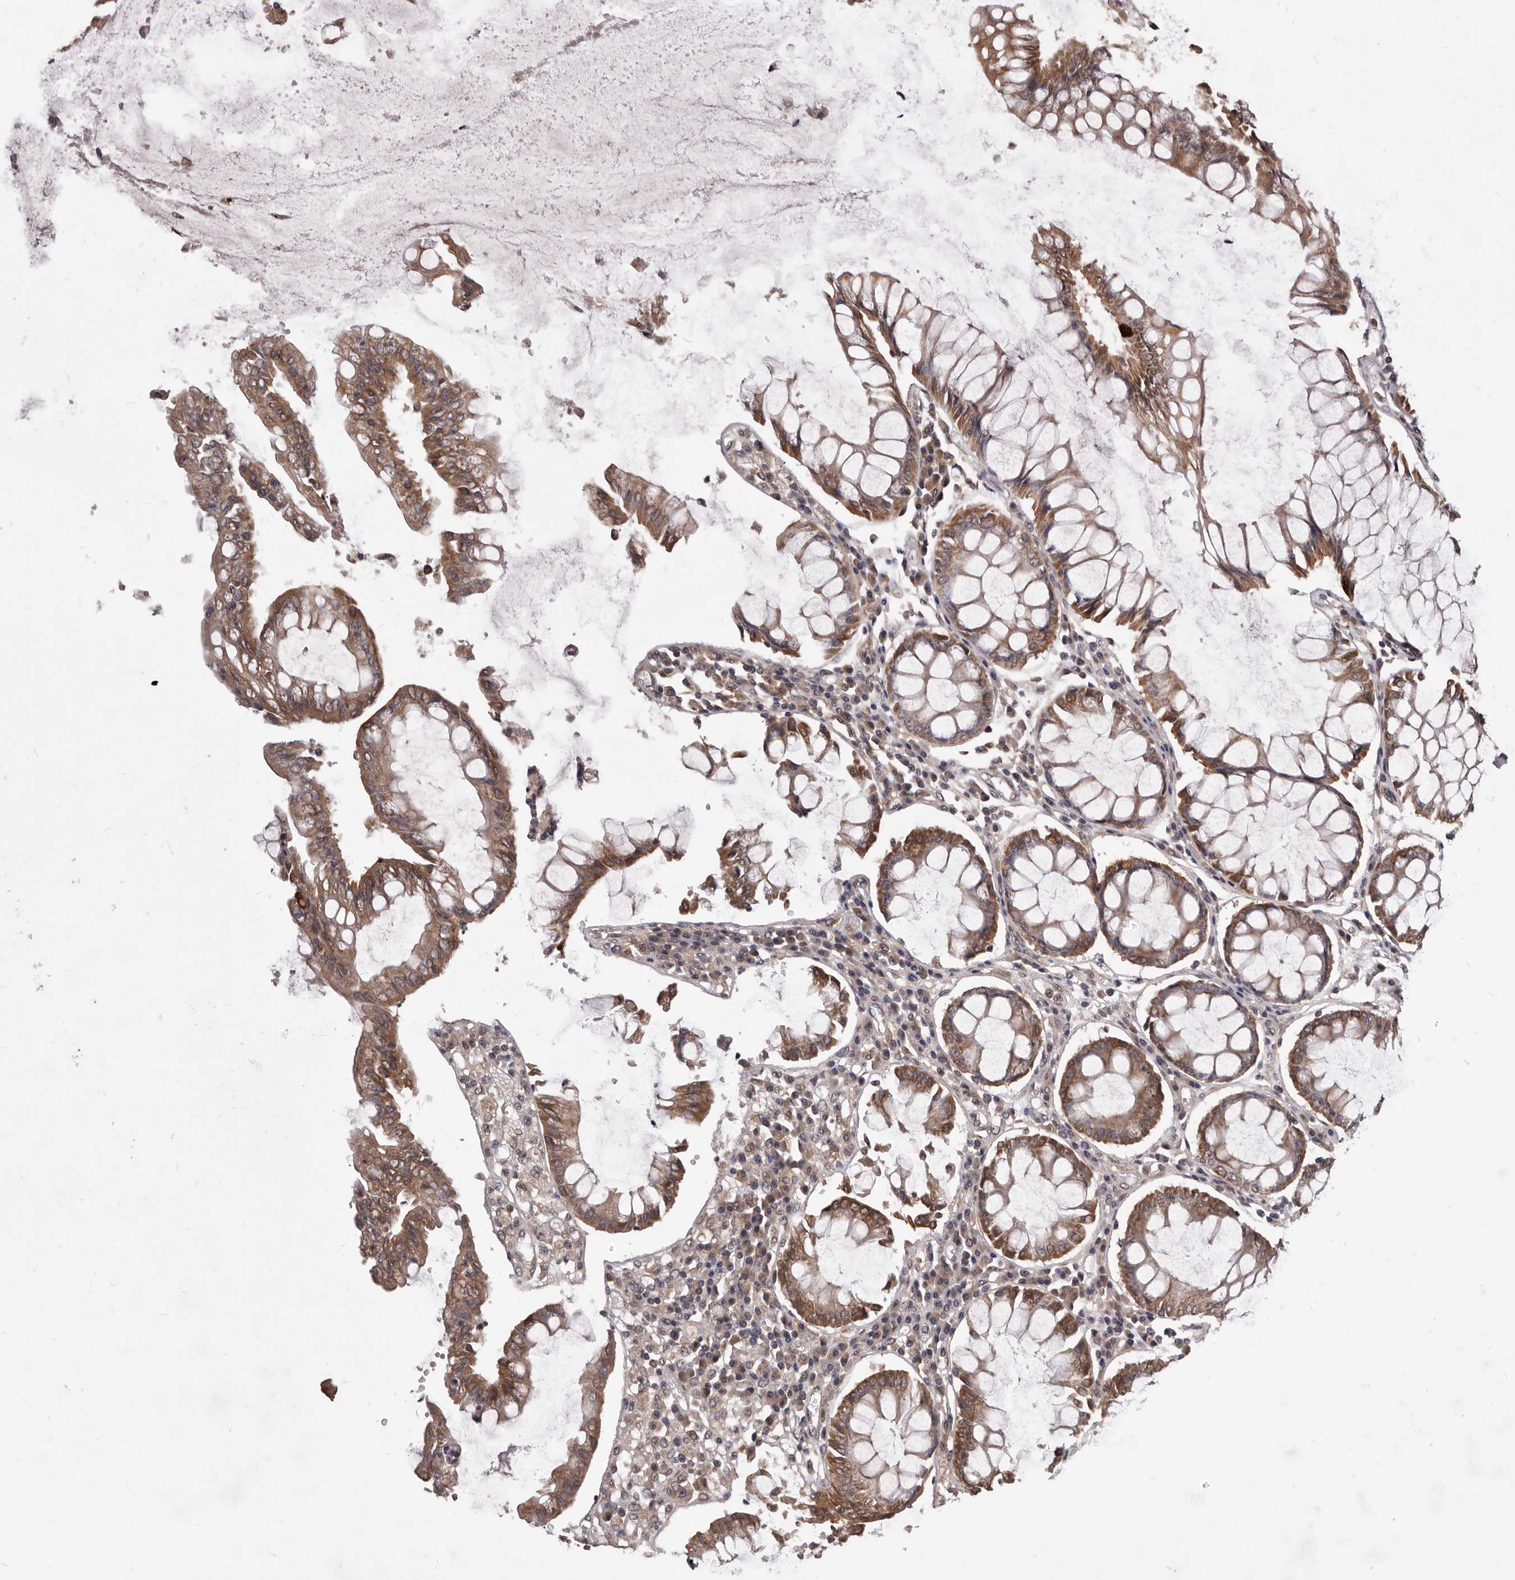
{"staining": {"intensity": "moderate", "quantity": ">75%", "location": "cytoplasmic/membranous"}, "tissue": "colorectal cancer", "cell_type": "Tumor cells", "image_type": "cancer", "snomed": [{"axis": "morphology", "description": "Adenocarcinoma, NOS"}, {"axis": "topography", "description": "Rectum"}], "caption": "An IHC micrograph of tumor tissue is shown. Protein staining in brown highlights moderate cytoplasmic/membranous positivity in adenocarcinoma (colorectal) within tumor cells.", "gene": "CELF3", "patient": {"sex": "male", "age": 84}}